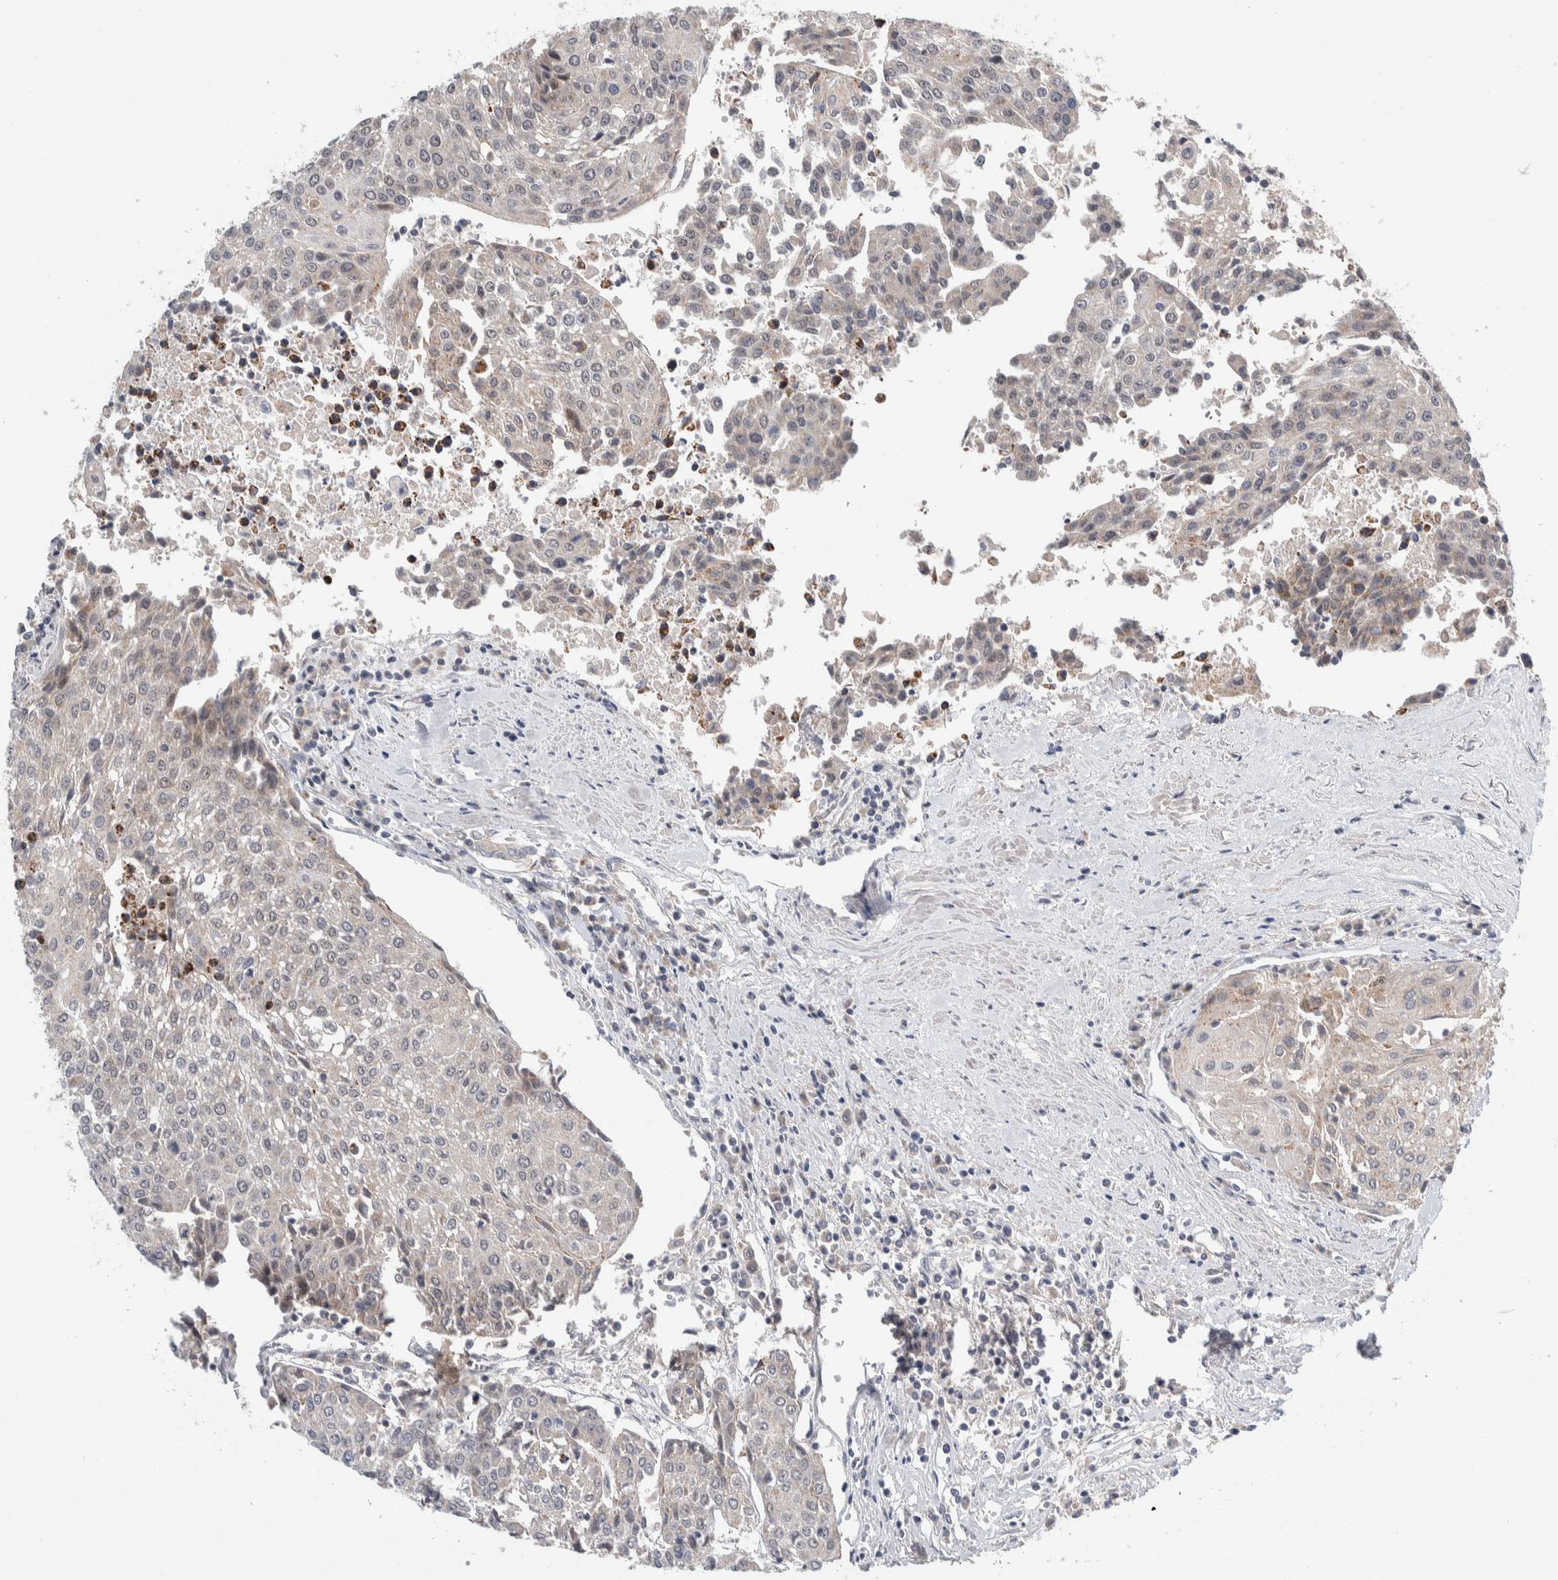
{"staining": {"intensity": "weak", "quantity": "<25%", "location": "cytoplasmic/membranous"}, "tissue": "urothelial cancer", "cell_type": "Tumor cells", "image_type": "cancer", "snomed": [{"axis": "morphology", "description": "Urothelial carcinoma, High grade"}, {"axis": "topography", "description": "Urinary bladder"}], "caption": "Immunohistochemistry image of neoplastic tissue: human urothelial cancer stained with DAB (3,3'-diaminobenzidine) reveals no significant protein staining in tumor cells.", "gene": "SHPK", "patient": {"sex": "female", "age": 85}}